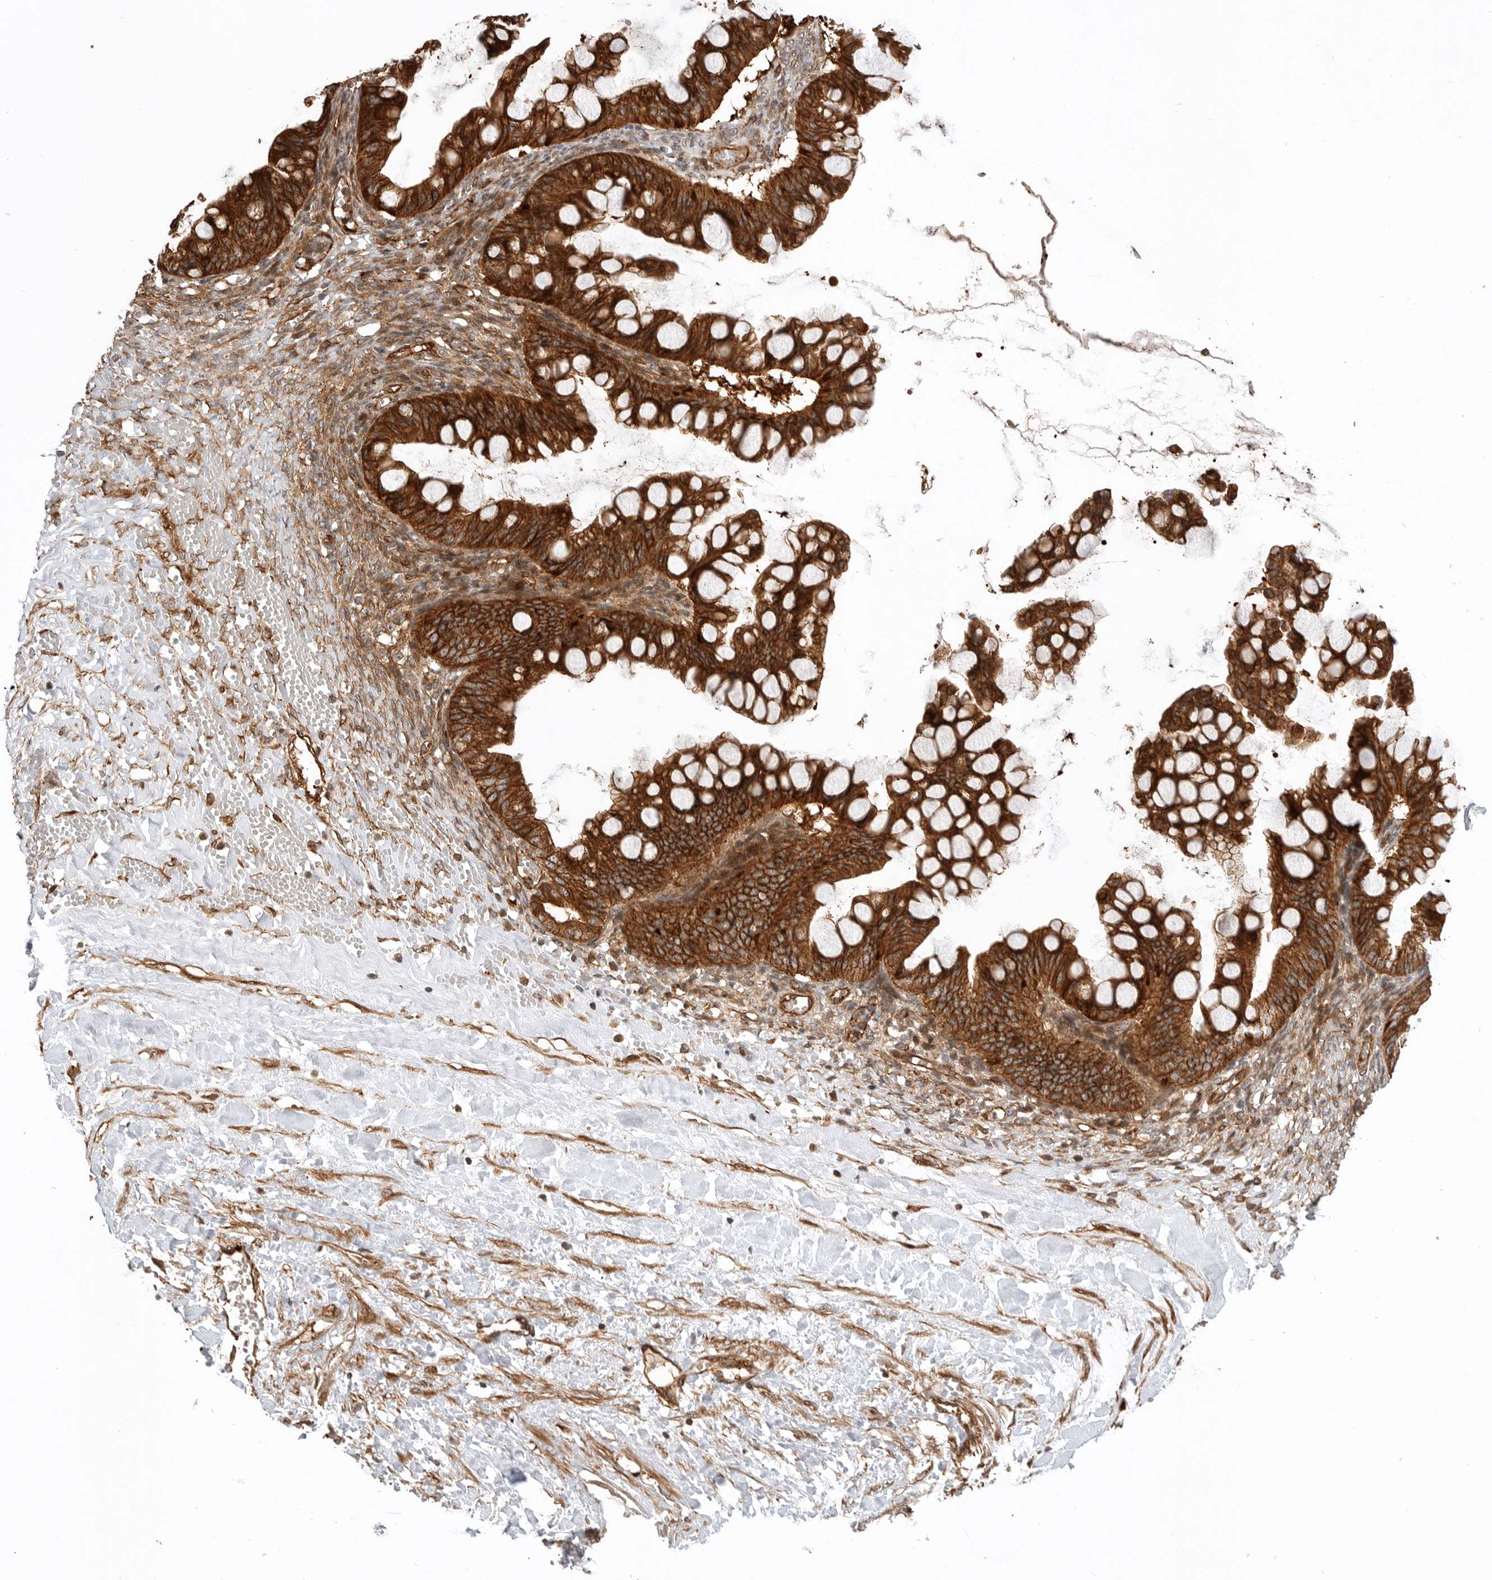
{"staining": {"intensity": "strong", "quantity": ">75%", "location": "cytoplasmic/membranous"}, "tissue": "ovarian cancer", "cell_type": "Tumor cells", "image_type": "cancer", "snomed": [{"axis": "morphology", "description": "Cystadenocarcinoma, mucinous, NOS"}, {"axis": "topography", "description": "Ovary"}], "caption": "Tumor cells demonstrate high levels of strong cytoplasmic/membranous staining in about >75% of cells in human ovarian cancer.", "gene": "GPATCH2", "patient": {"sex": "female", "age": 73}}